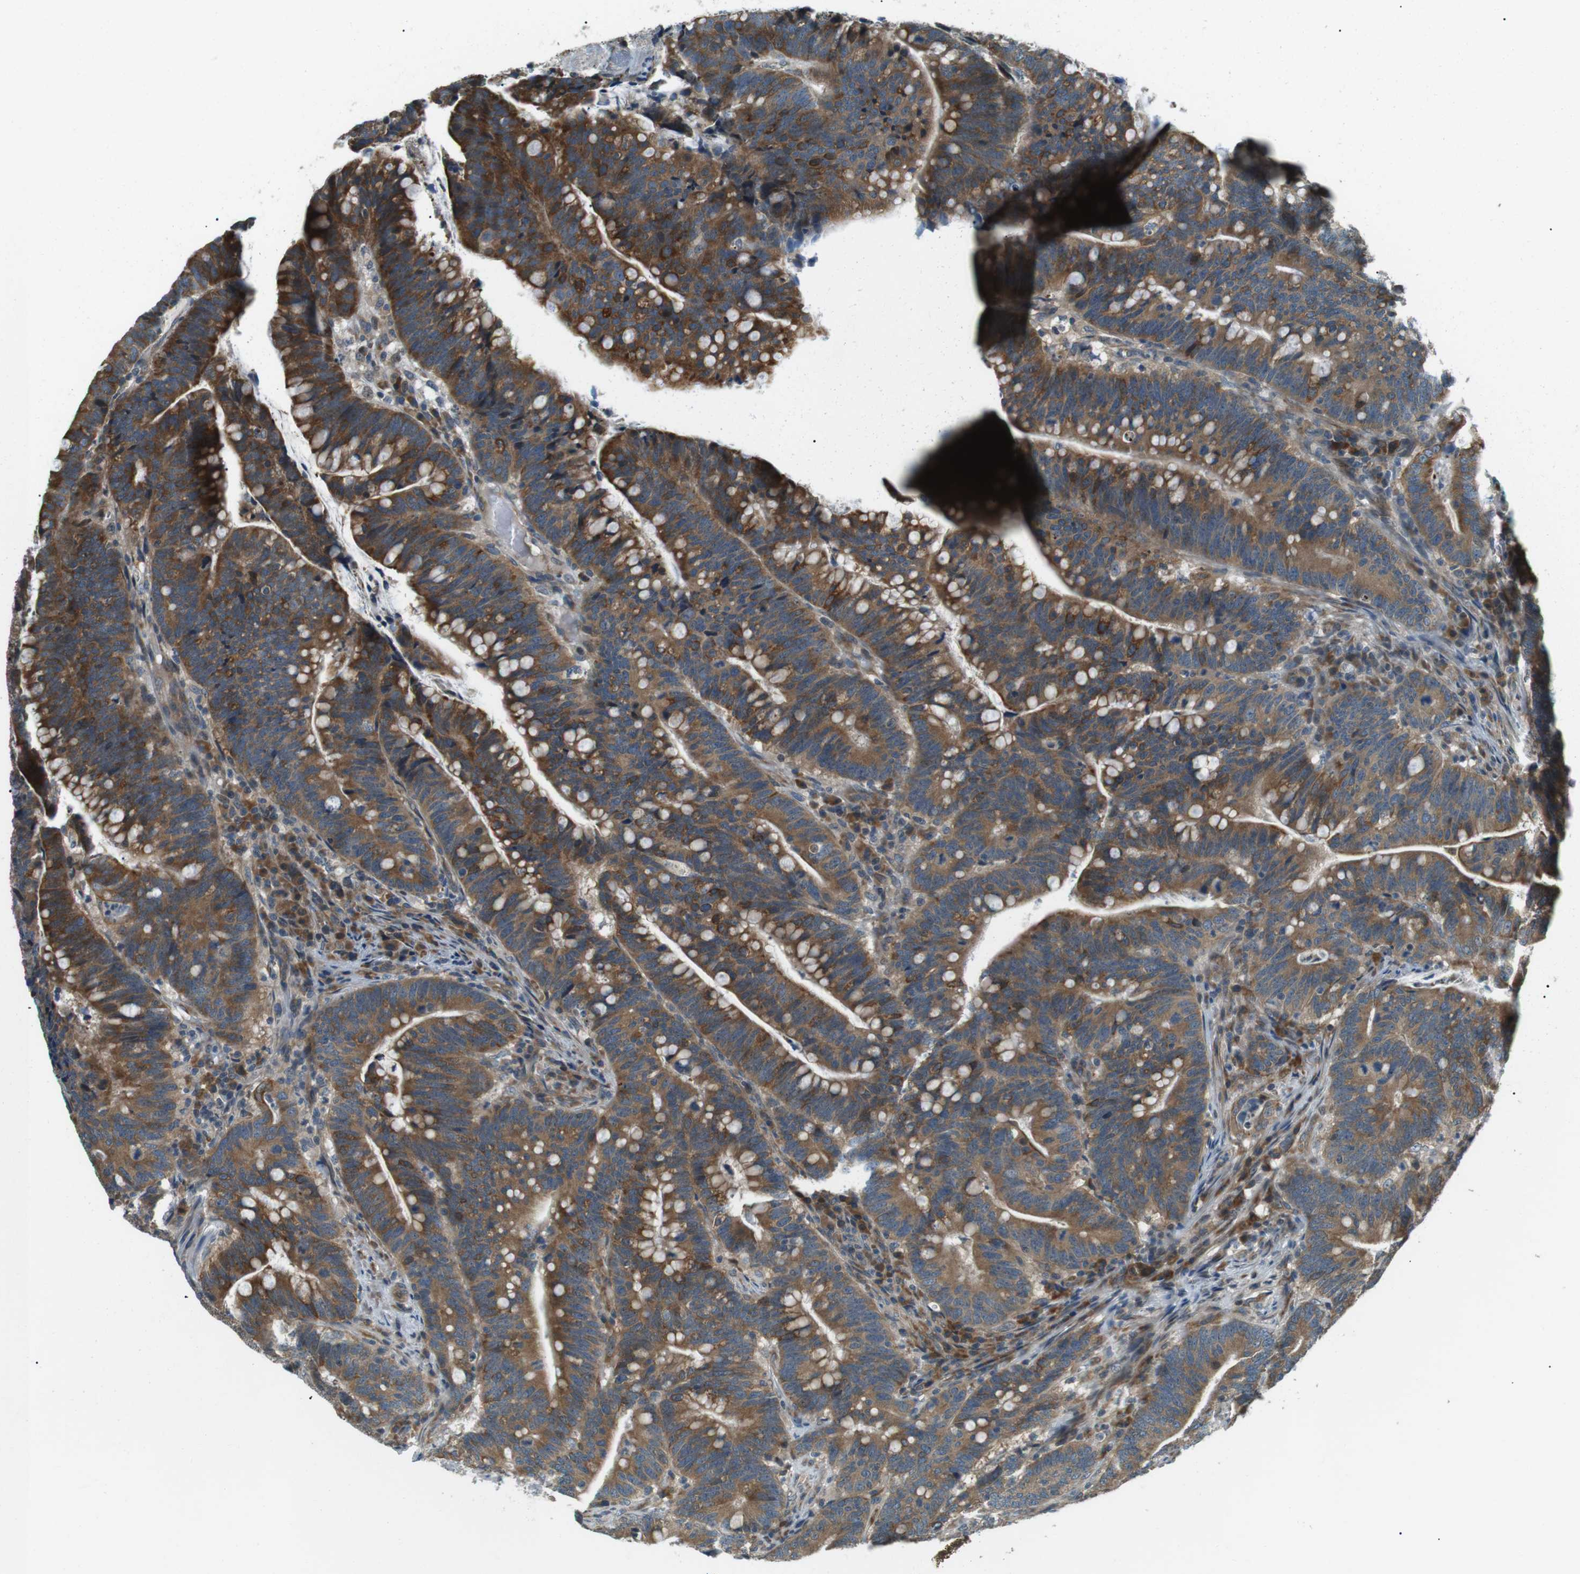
{"staining": {"intensity": "moderate", "quantity": ">75%", "location": "cytoplasmic/membranous"}, "tissue": "colorectal cancer", "cell_type": "Tumor cells", "image_type": "cancer", "snomed": [{"axis": "morphology", "description": "Normal tissue, NOS"}, {"axis": "morphology", "description": "Adenocarcinoma, NOS"}, {"axis": "topography", "description": "Colon"}], "caption": "The image shows staining of colorectal adenocarcinoma, revealing moderate cytoplasmic/membranous protein expression (brown color) within tumor cells.", "gene": "TMEM74", "patient": {"sex": "female", "age": 66}}